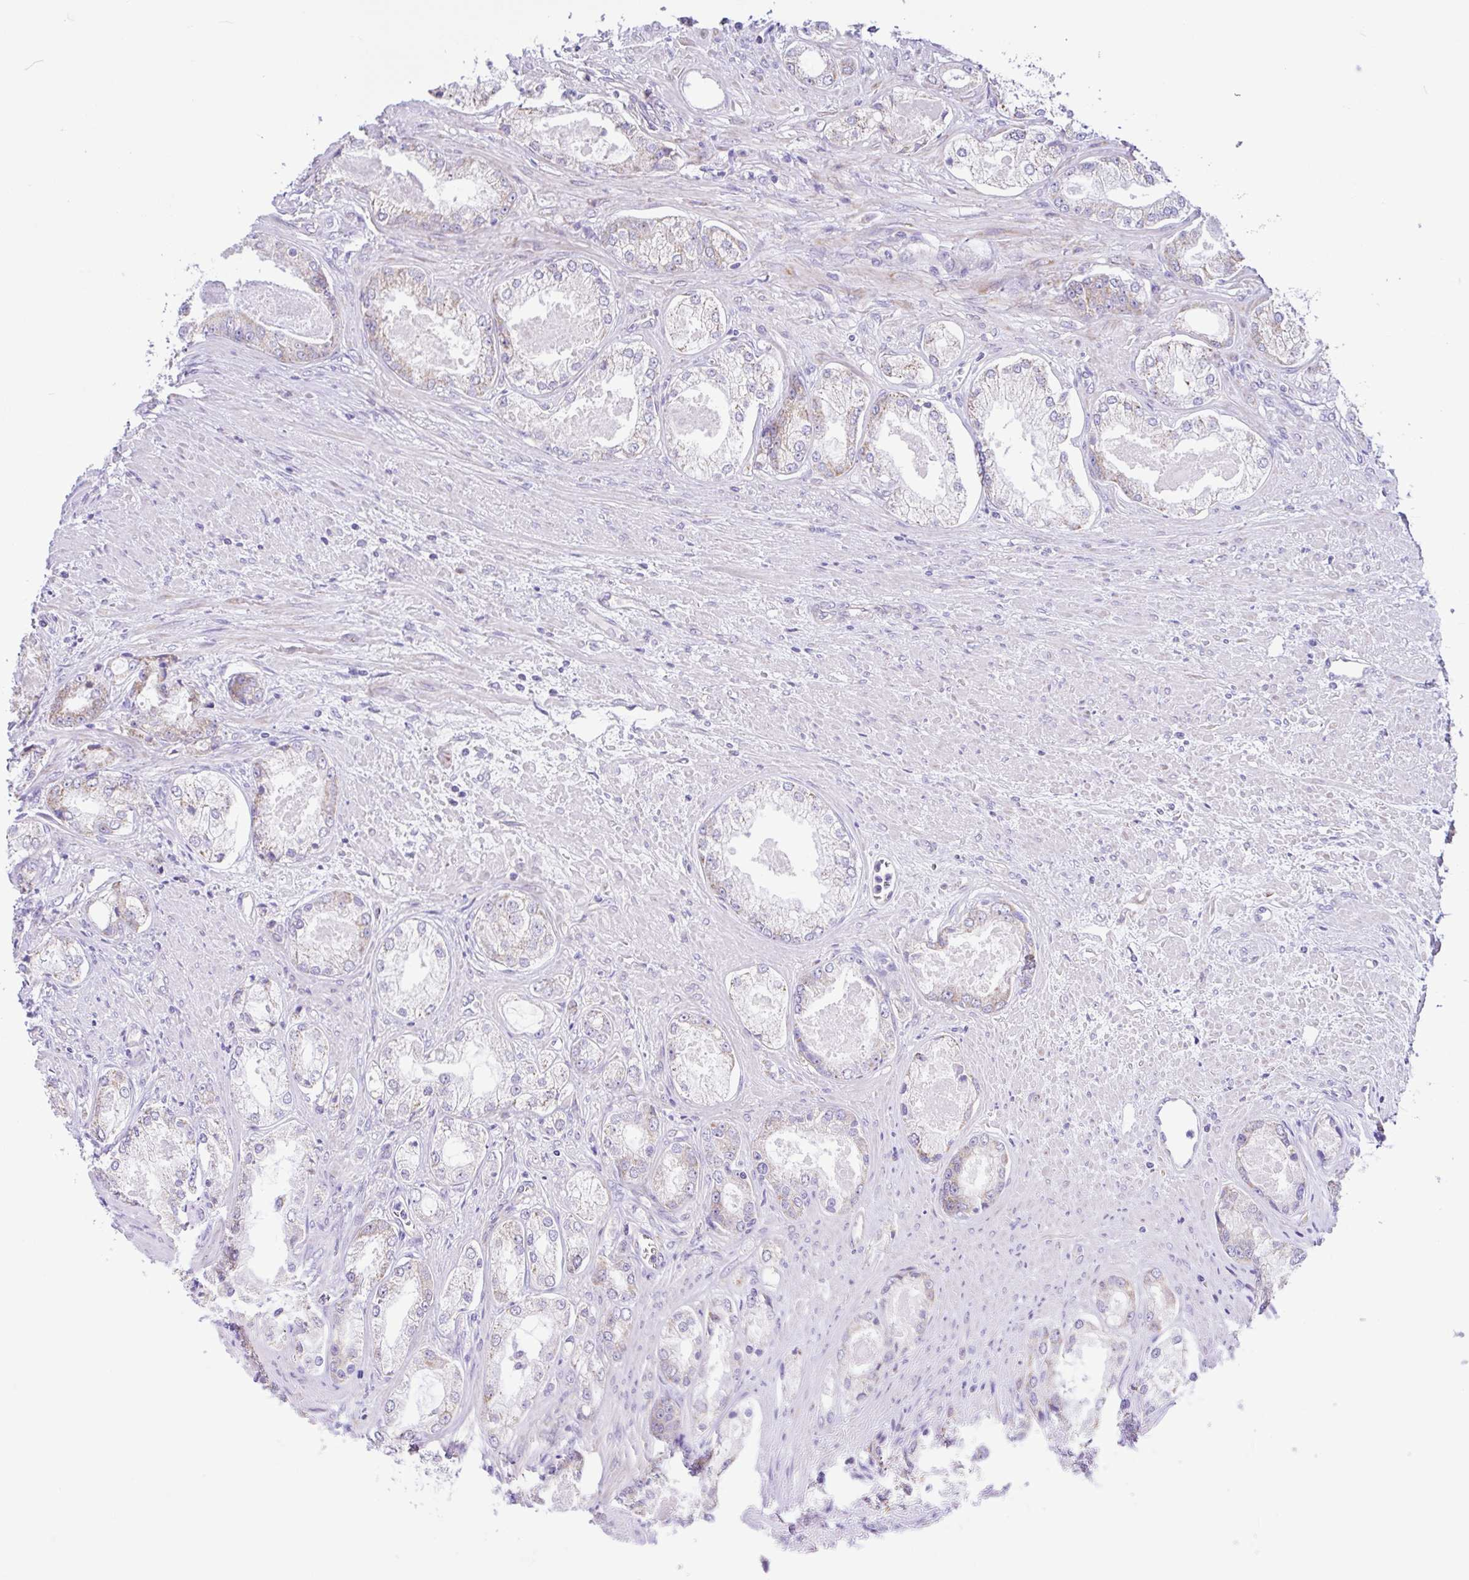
{"staining": {"intensity": "weak", "quantity": "25%-75%", "location": "cytoplasmic/membranous"}, "tissue": "prostate cancer", "cell_type": "Tumor cells", "image_type": "cancer", "snomed": [{"axis": "morphology", "description": "Adenocarcinoma, Low grade"}, {"axis": "topography", "description": "Prostate"}], "caption": "This micrograph shows IHC staining of prostate cancer, with low weak cytoplasmic/membranous staining in approximately 25%-75% of tumor cells.", "gene": "NDUFS2", "patient": {"sex": "male", "age": 68}}